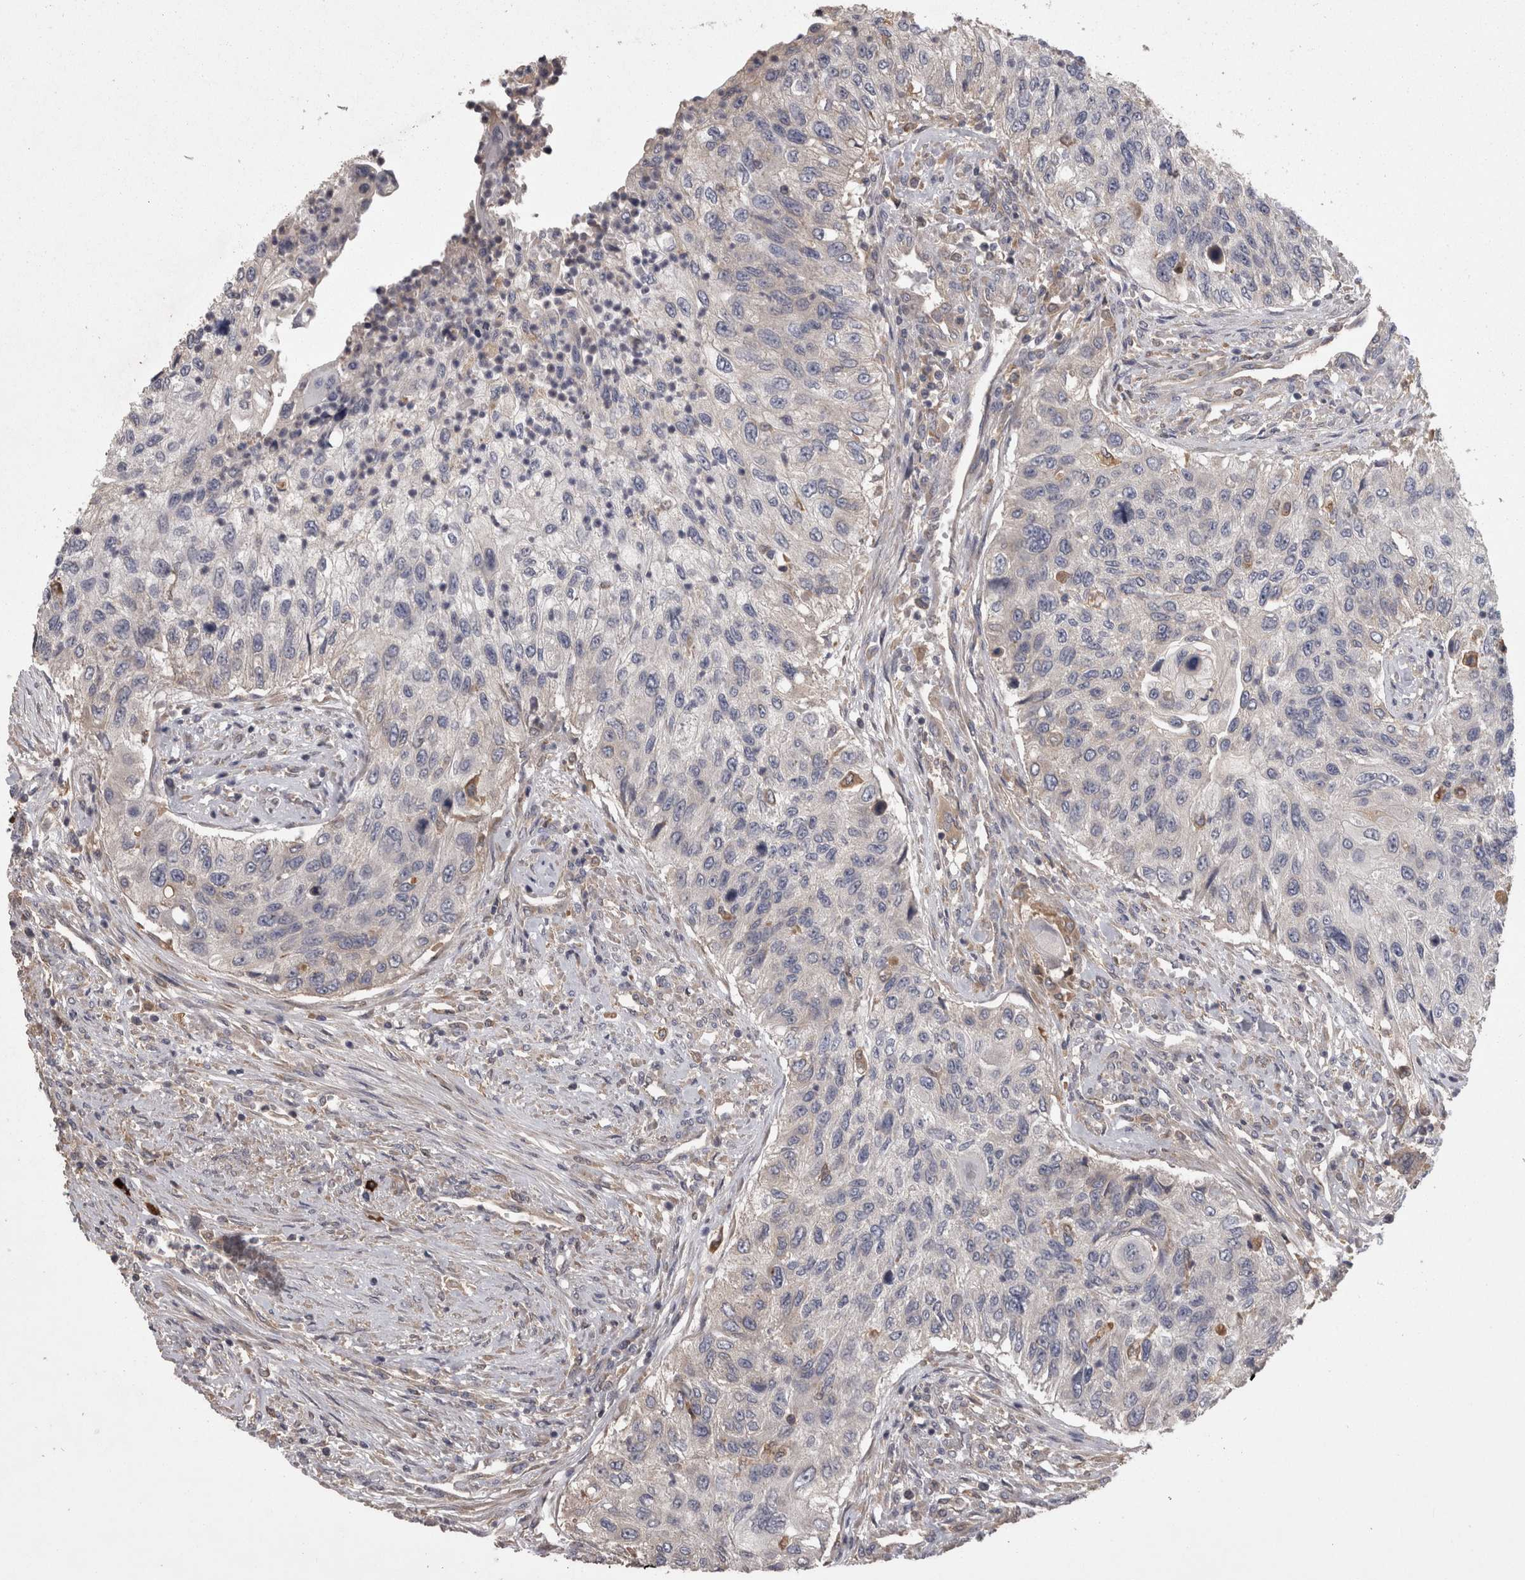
{"staining": {"intensity": "negative", "quantity": "none", "location": "none"}, "tissue": "urothelial cancer", "cell_type": "Tumor cells", "image_type": "cancer", "snomed": [{"axis": "morphology", "description": "Urothelial carcinoma, High grade"}, {"axis": "topography", "description": "Urinary bladder"}], "caption": "Immunohistochemistry image of urothelial carcinoma (high-grade) stained for a protein (brown), which shows no staining in tumor cells.", "gene": "PCM1", "patient": {"sex": "female", "age": 60}}